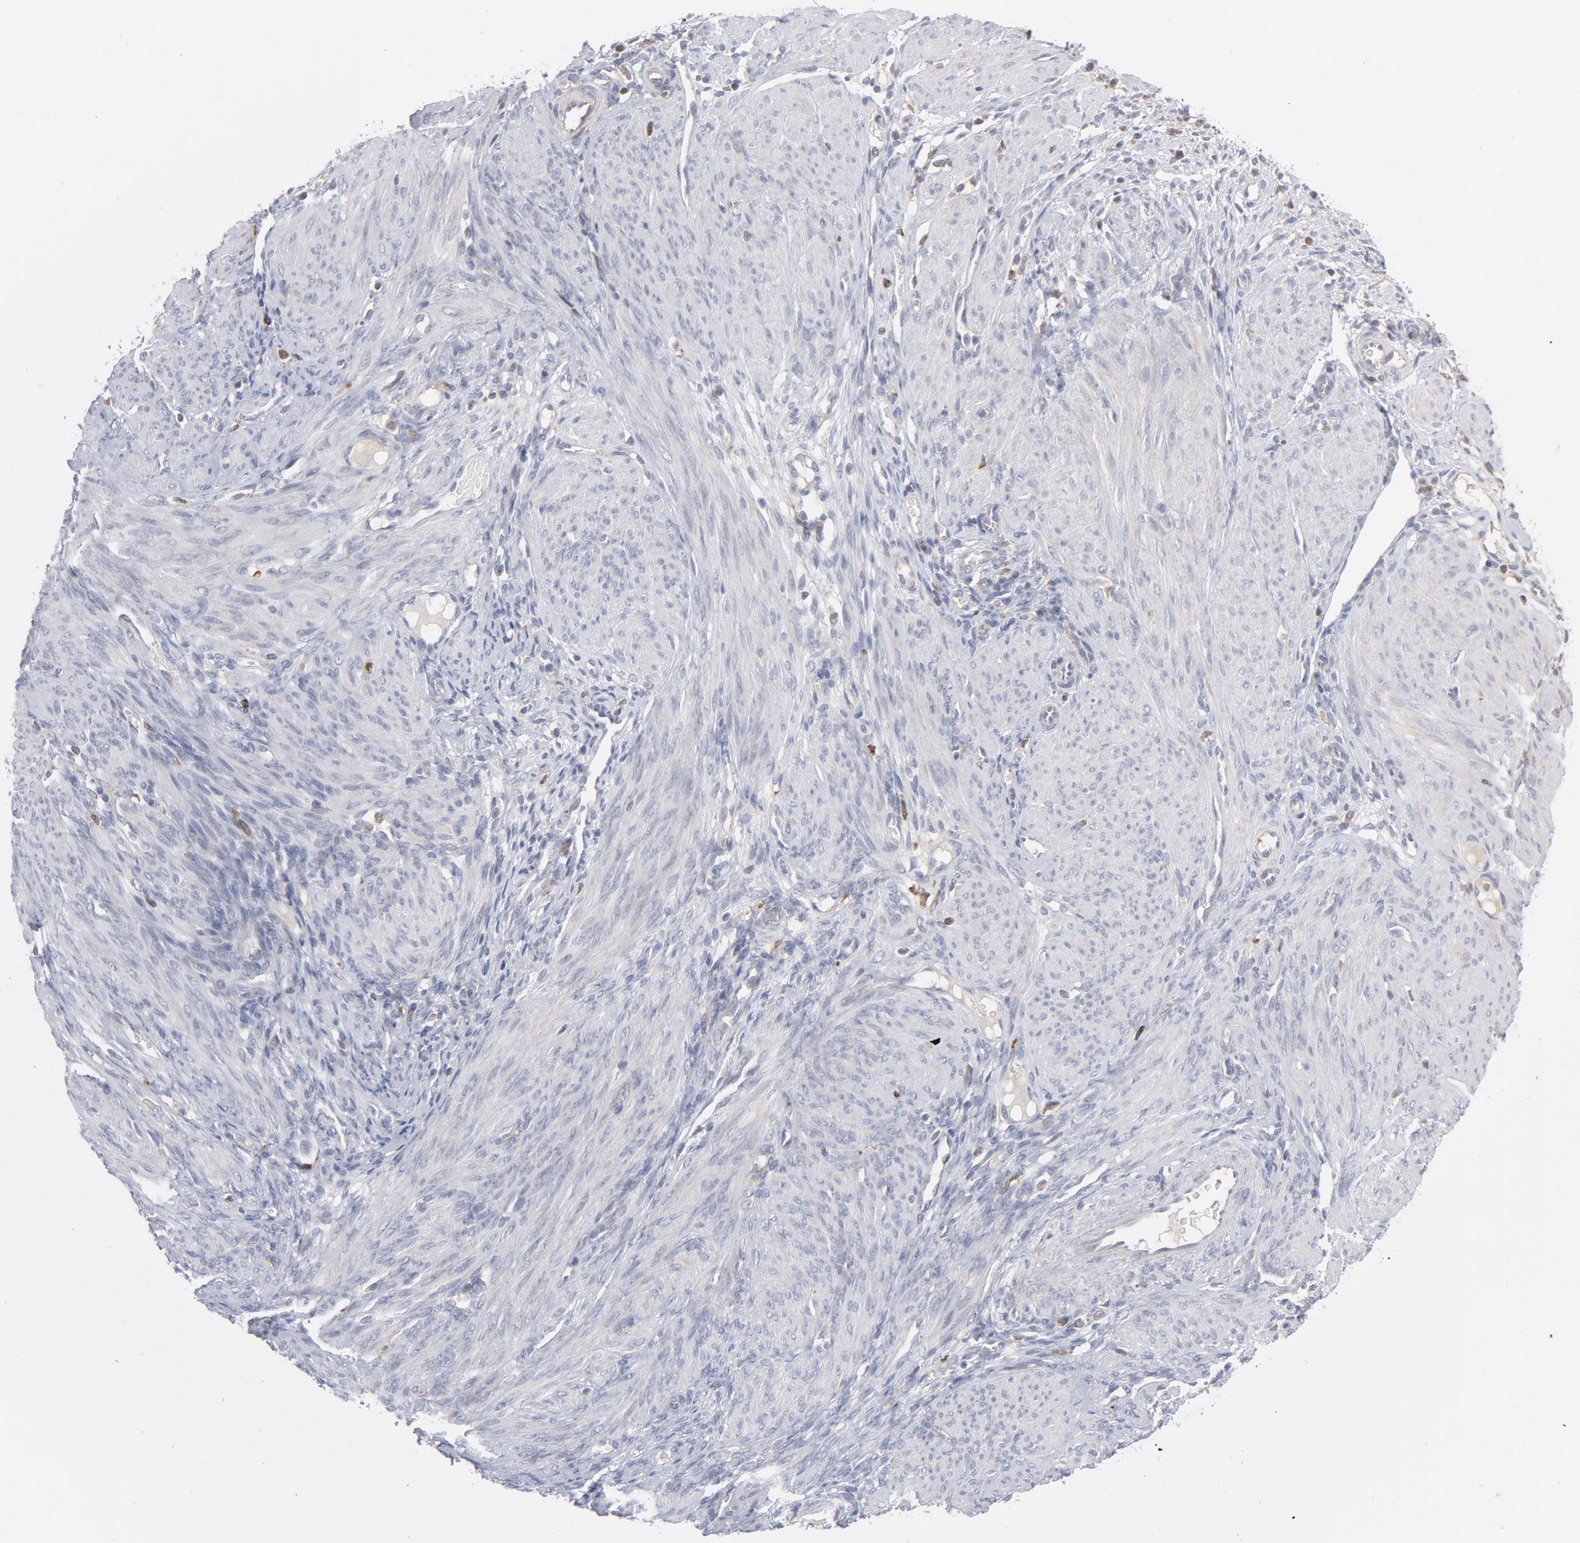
{"staining": {"intensity": "weak", "quantity": "<25%", "location": "cytoplasmic/membranous"}, "tissue": "endometrium", "cell_type": "Cells in endometrial stroma", "image_type": "normal", "snomed": [{"axis": "morphology", "description": "Normal tissue, NOS"}, {"axis": "topography", "description": "Endometrium"}], "caption": "This is a histopathology image of IHC staining of unremarkable endometrium, which shows no staining in cells in endometrial stroma.", "gene": "PPFIBP2", "patient": {"sex": "female", "age": 72}}